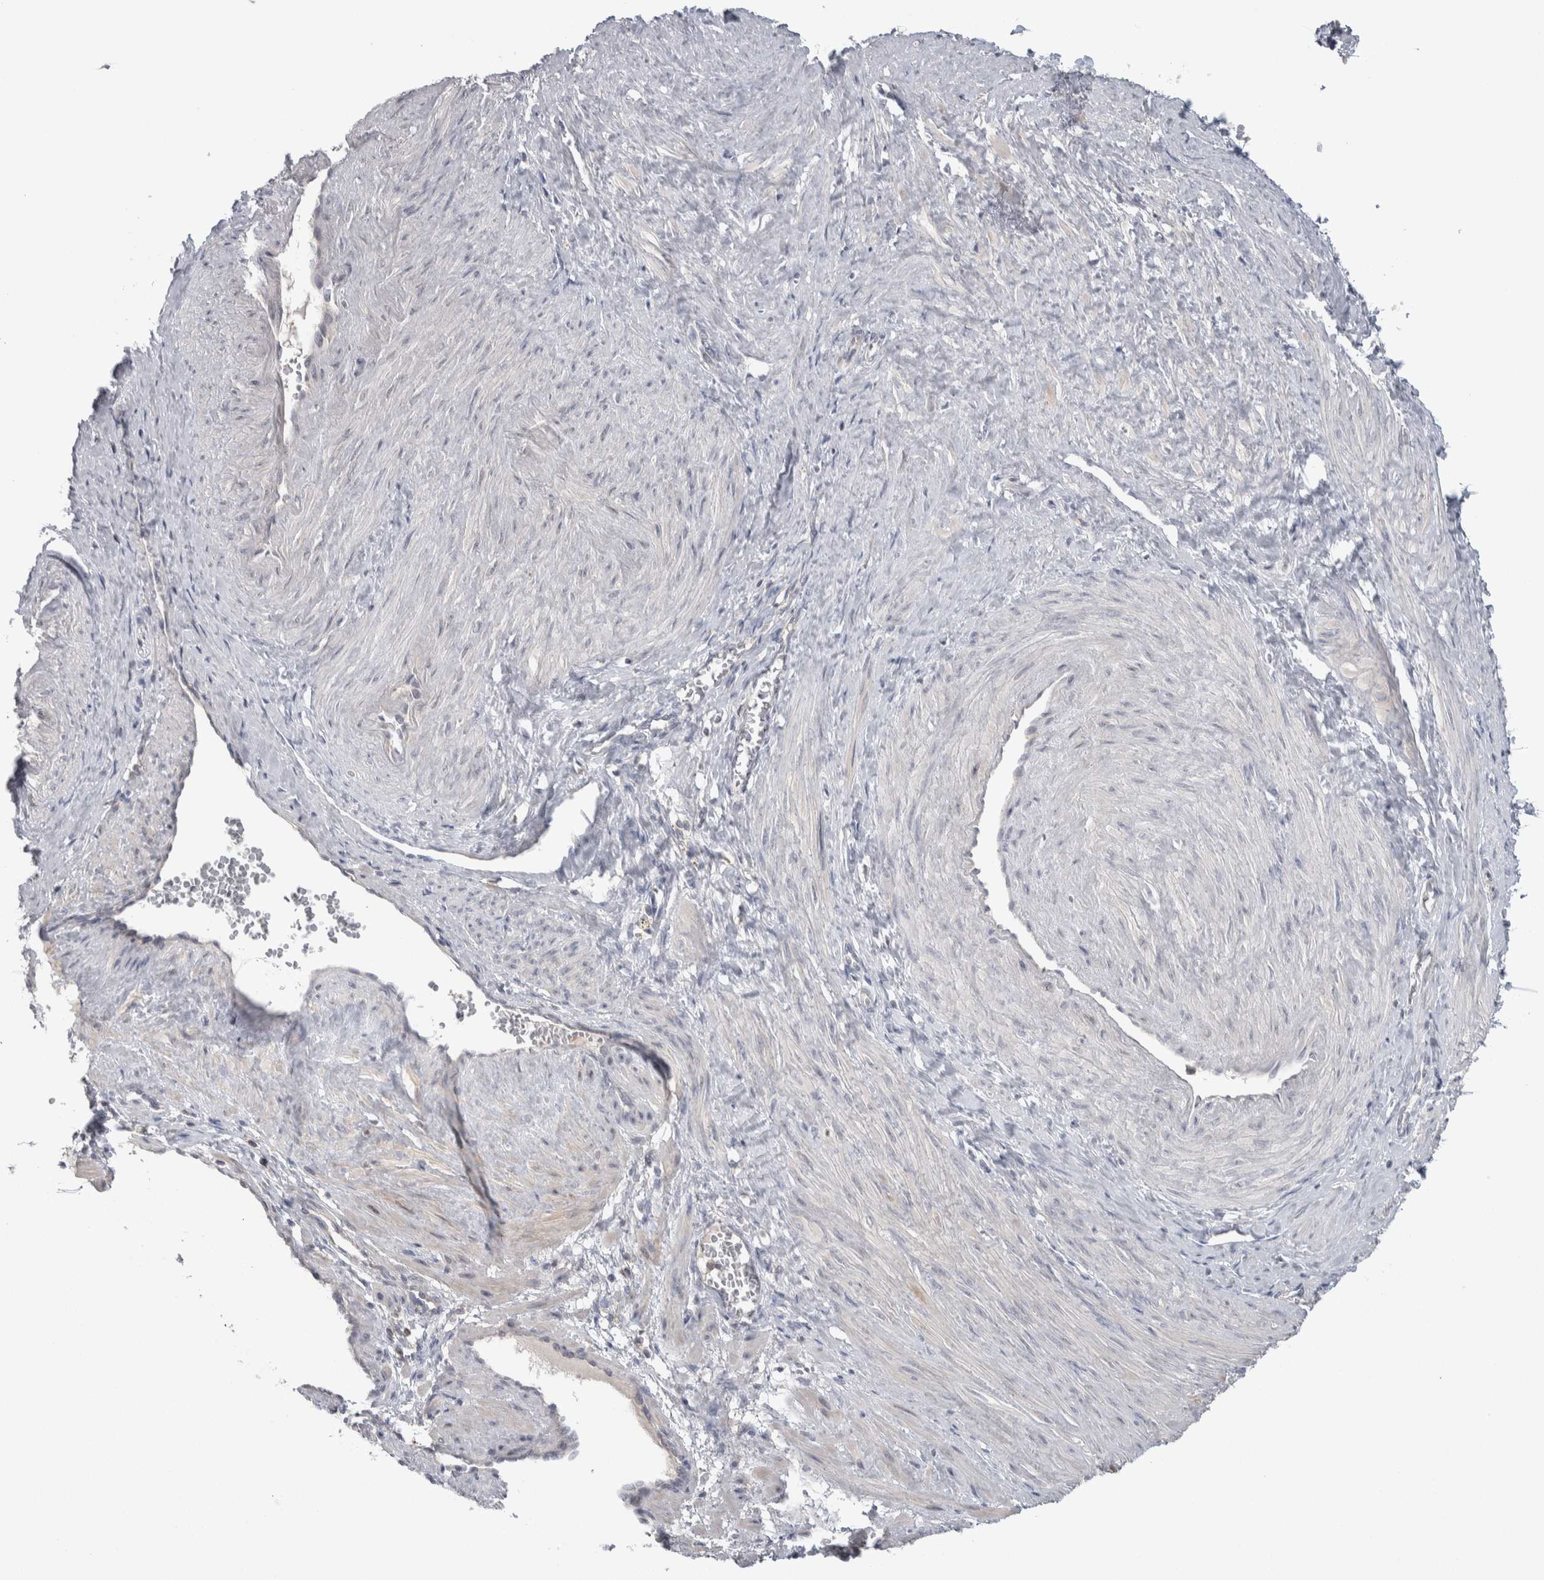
{"staining": {"intensity": "negative", "quantity": "none", "location": "none"}, "tissue": "smooth muscle", "cell_type": "Smooth muscle cells", "image_type": "normal", "snomed": [{"axis": "morphology", "description": "Normal tissue, NOS"}, {"axis": "topography", "description": "Endometrium"}], "caption": "The micrograph exhibits no significant expression in smooth muscle cells of smooth muscle.", "gene": "HTATIP2", "patient": {"sex": "female", "age": 33}}